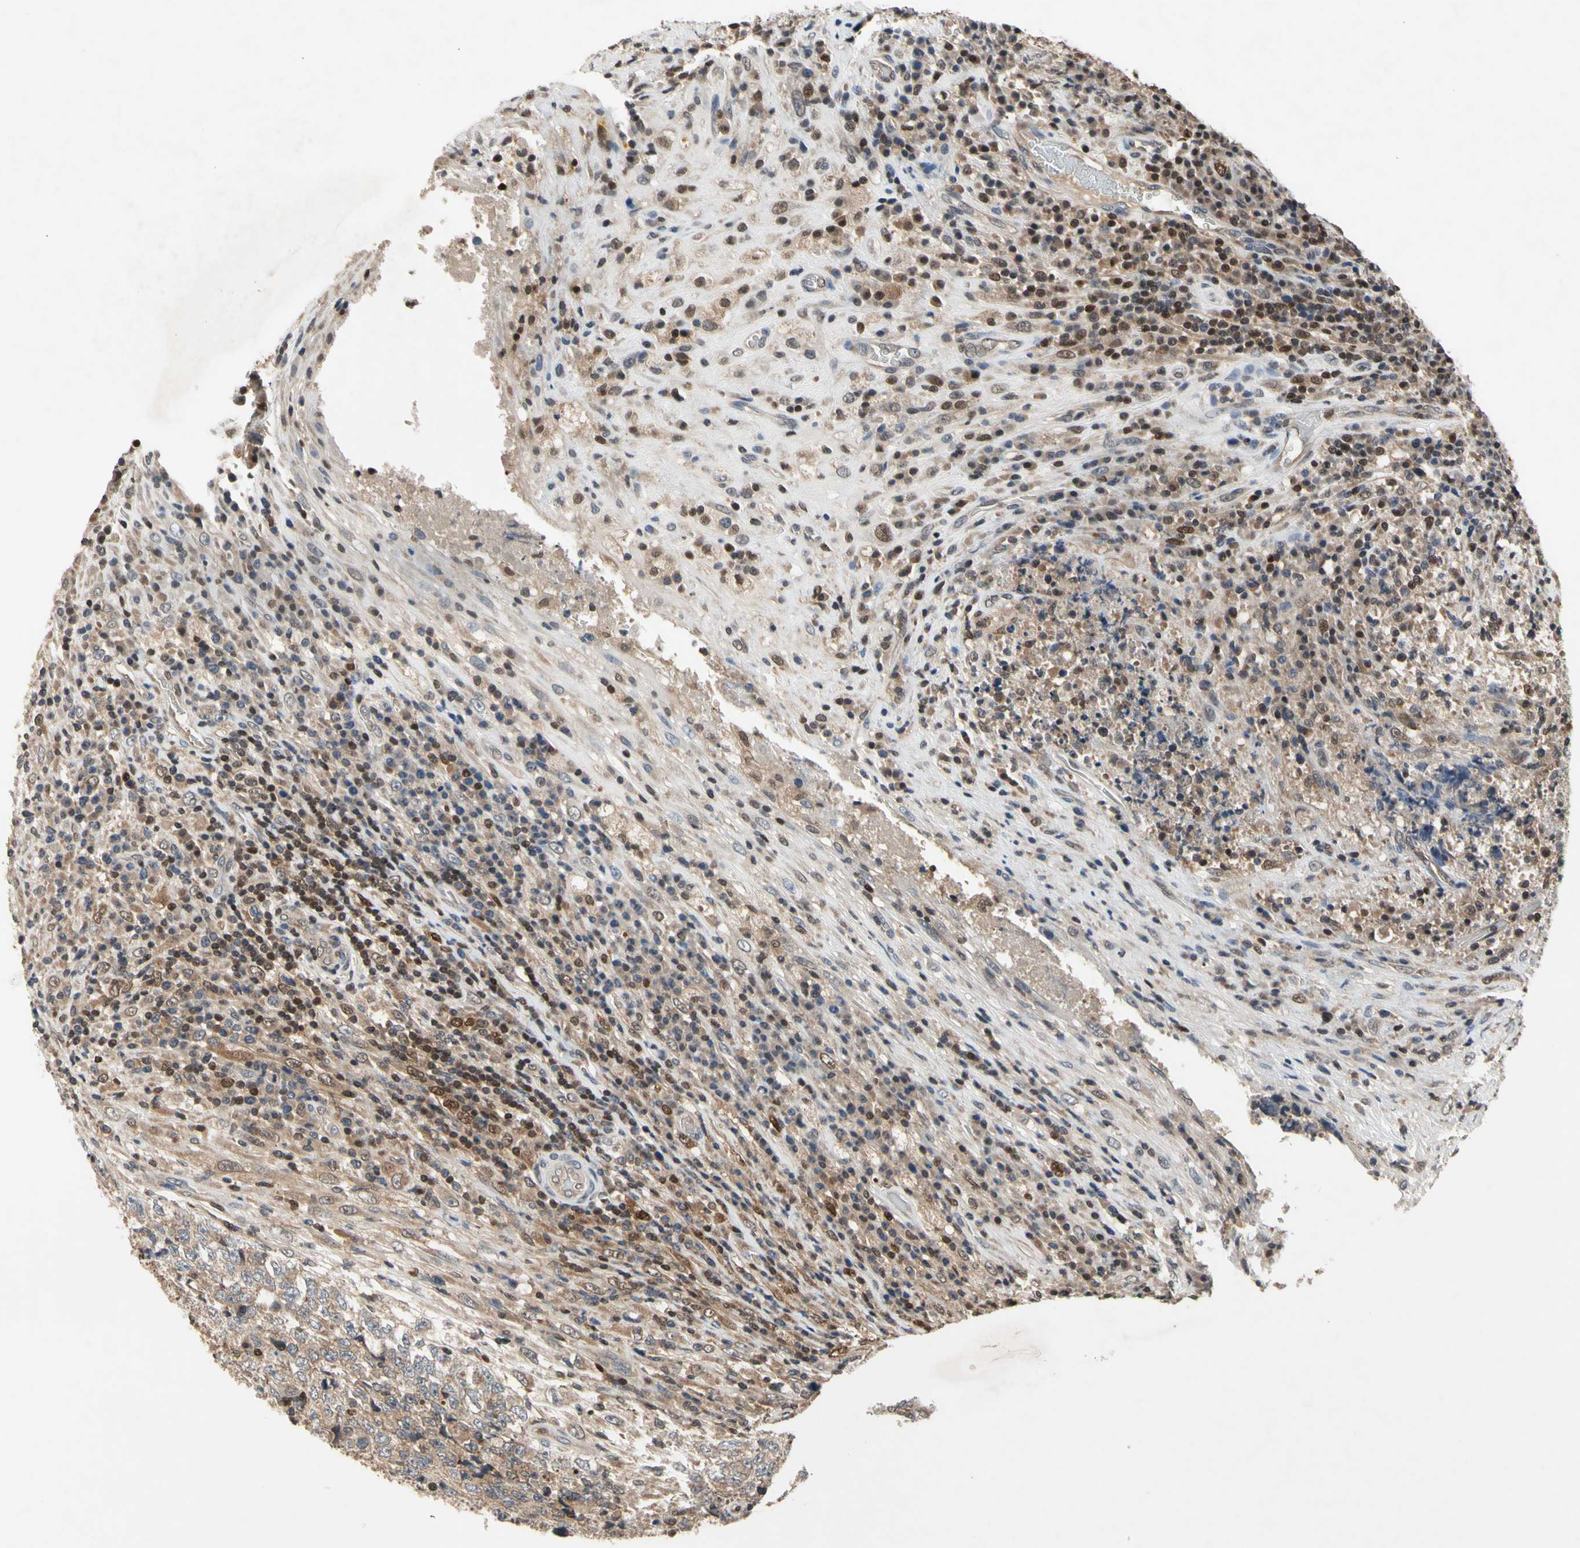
{"staining": {"intensity": "weak", "quantity": ">75%", "location": "cytoplasmic/membranous"}, "tissue": "testis cancer", "cell_type": "Tumor cells", "image_type": "cancer", "snomed": [{"axis": "morphology", "description": "Necrosis, NOS"}, {"axis": "morphology", "description": "Carcinoma, Embryonal, NOS"}, {"axis": "topography", "description": "Testis"}], "caption": "Immunohistochemical staining of human testis cancer reveals weak cytoplasmic/membranous protein staining in about >75% of tumor cells.", "gene": "GSR", "patient": {"sex": "male", "age": 19}}